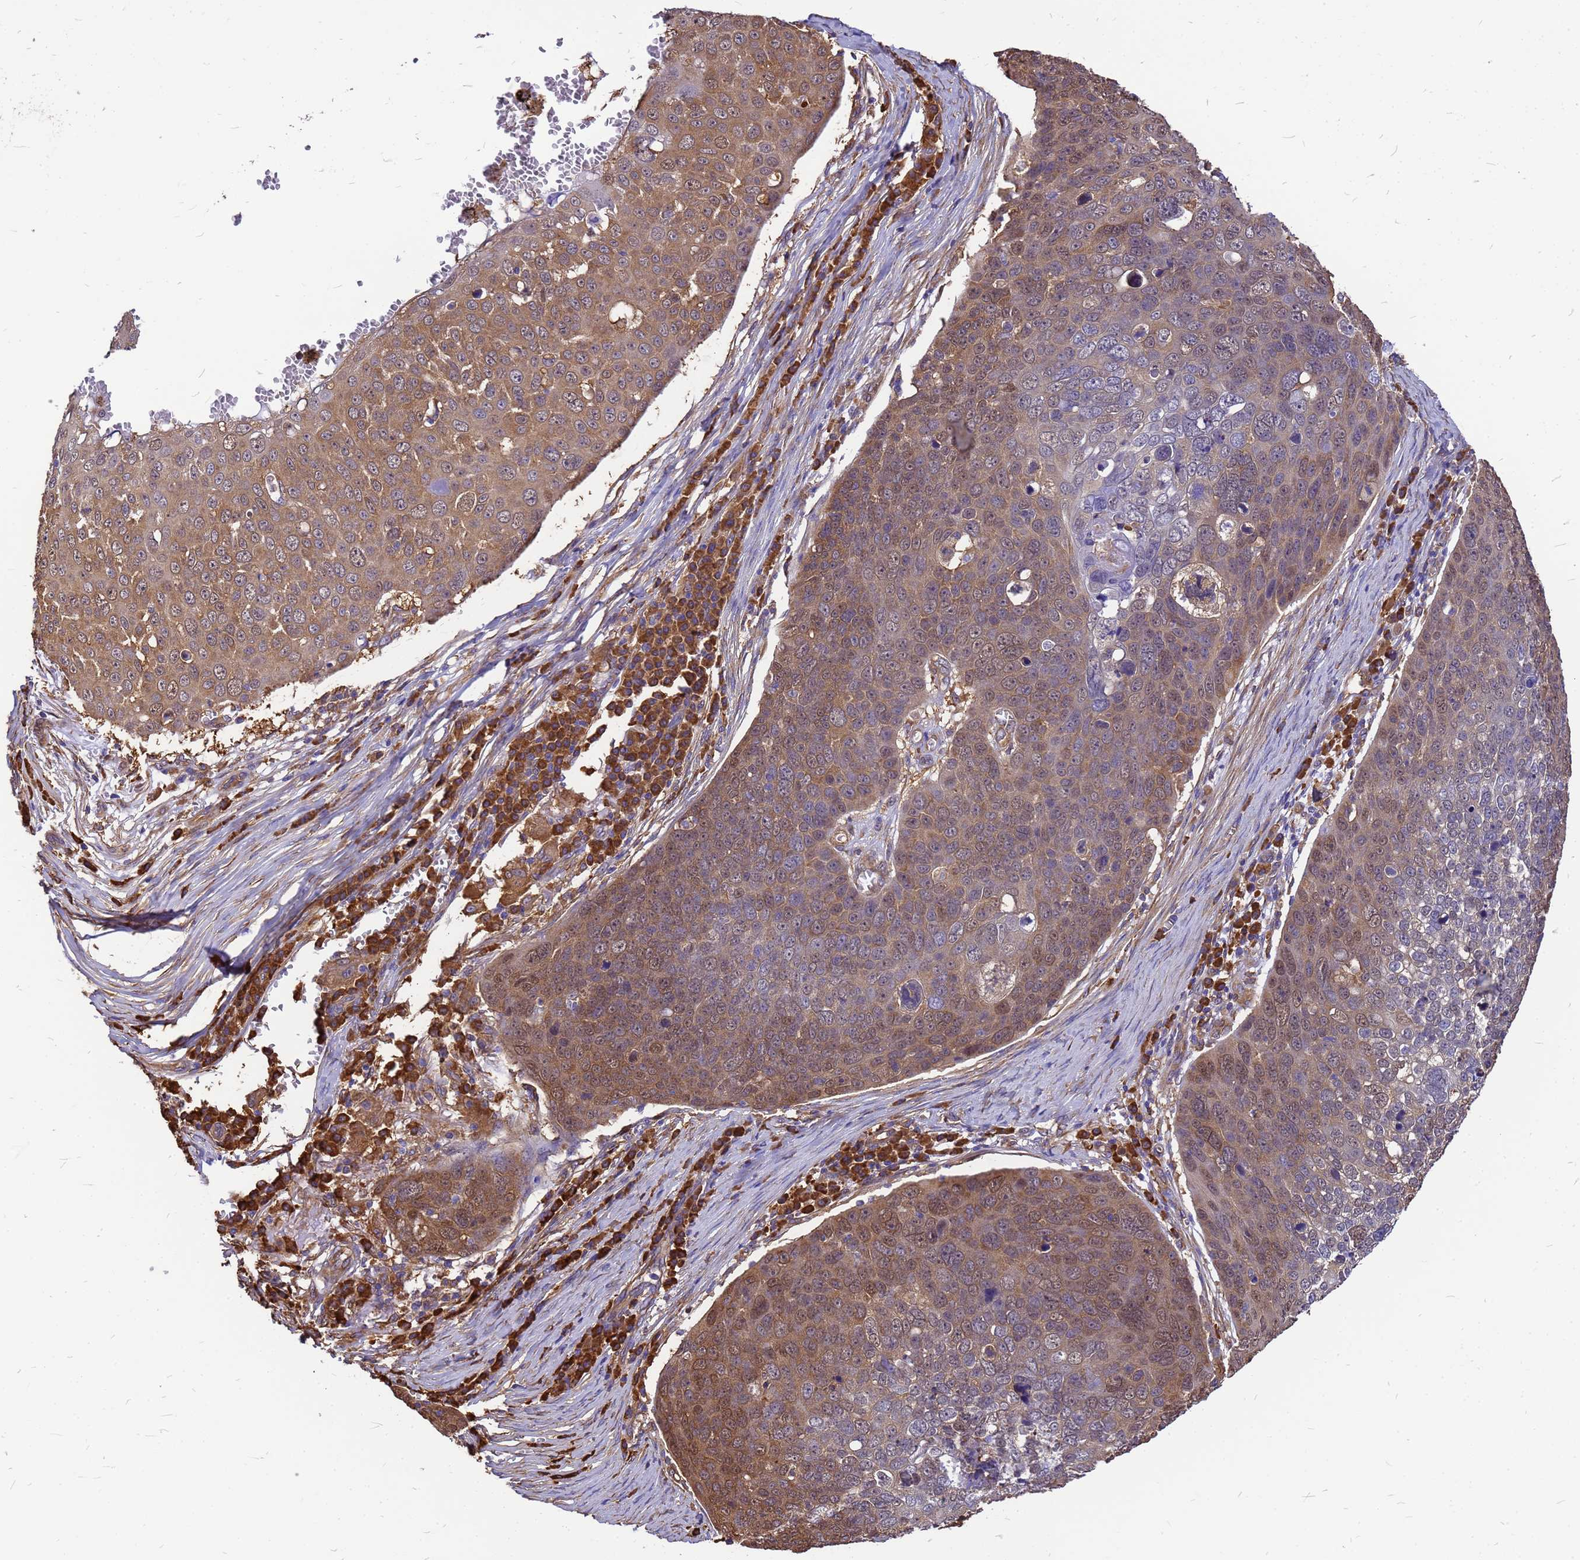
{"staining": {"intensity": "moderate", "quantity": "25%-75%", "location": "cytoplasmic/membranous,nuclear"}, "tissue": "skin cancer", "cell_type": "Tumor cells", "image_type": "cancer", "snomed": [{"axis": "morphology", "description": "Squamous cell carcinoma, NOS"}, {"axis": "topography", "description": "Skin"}], "caption": "Immunohistochemical staining of human skin cancer exhibits medium levels of moderate cytoplasmic/membranous and nuclear staining in approximately 25%-75% of tumor cells.", "gene": "GID4", "patient": {"sex": "male", "age": 71}}